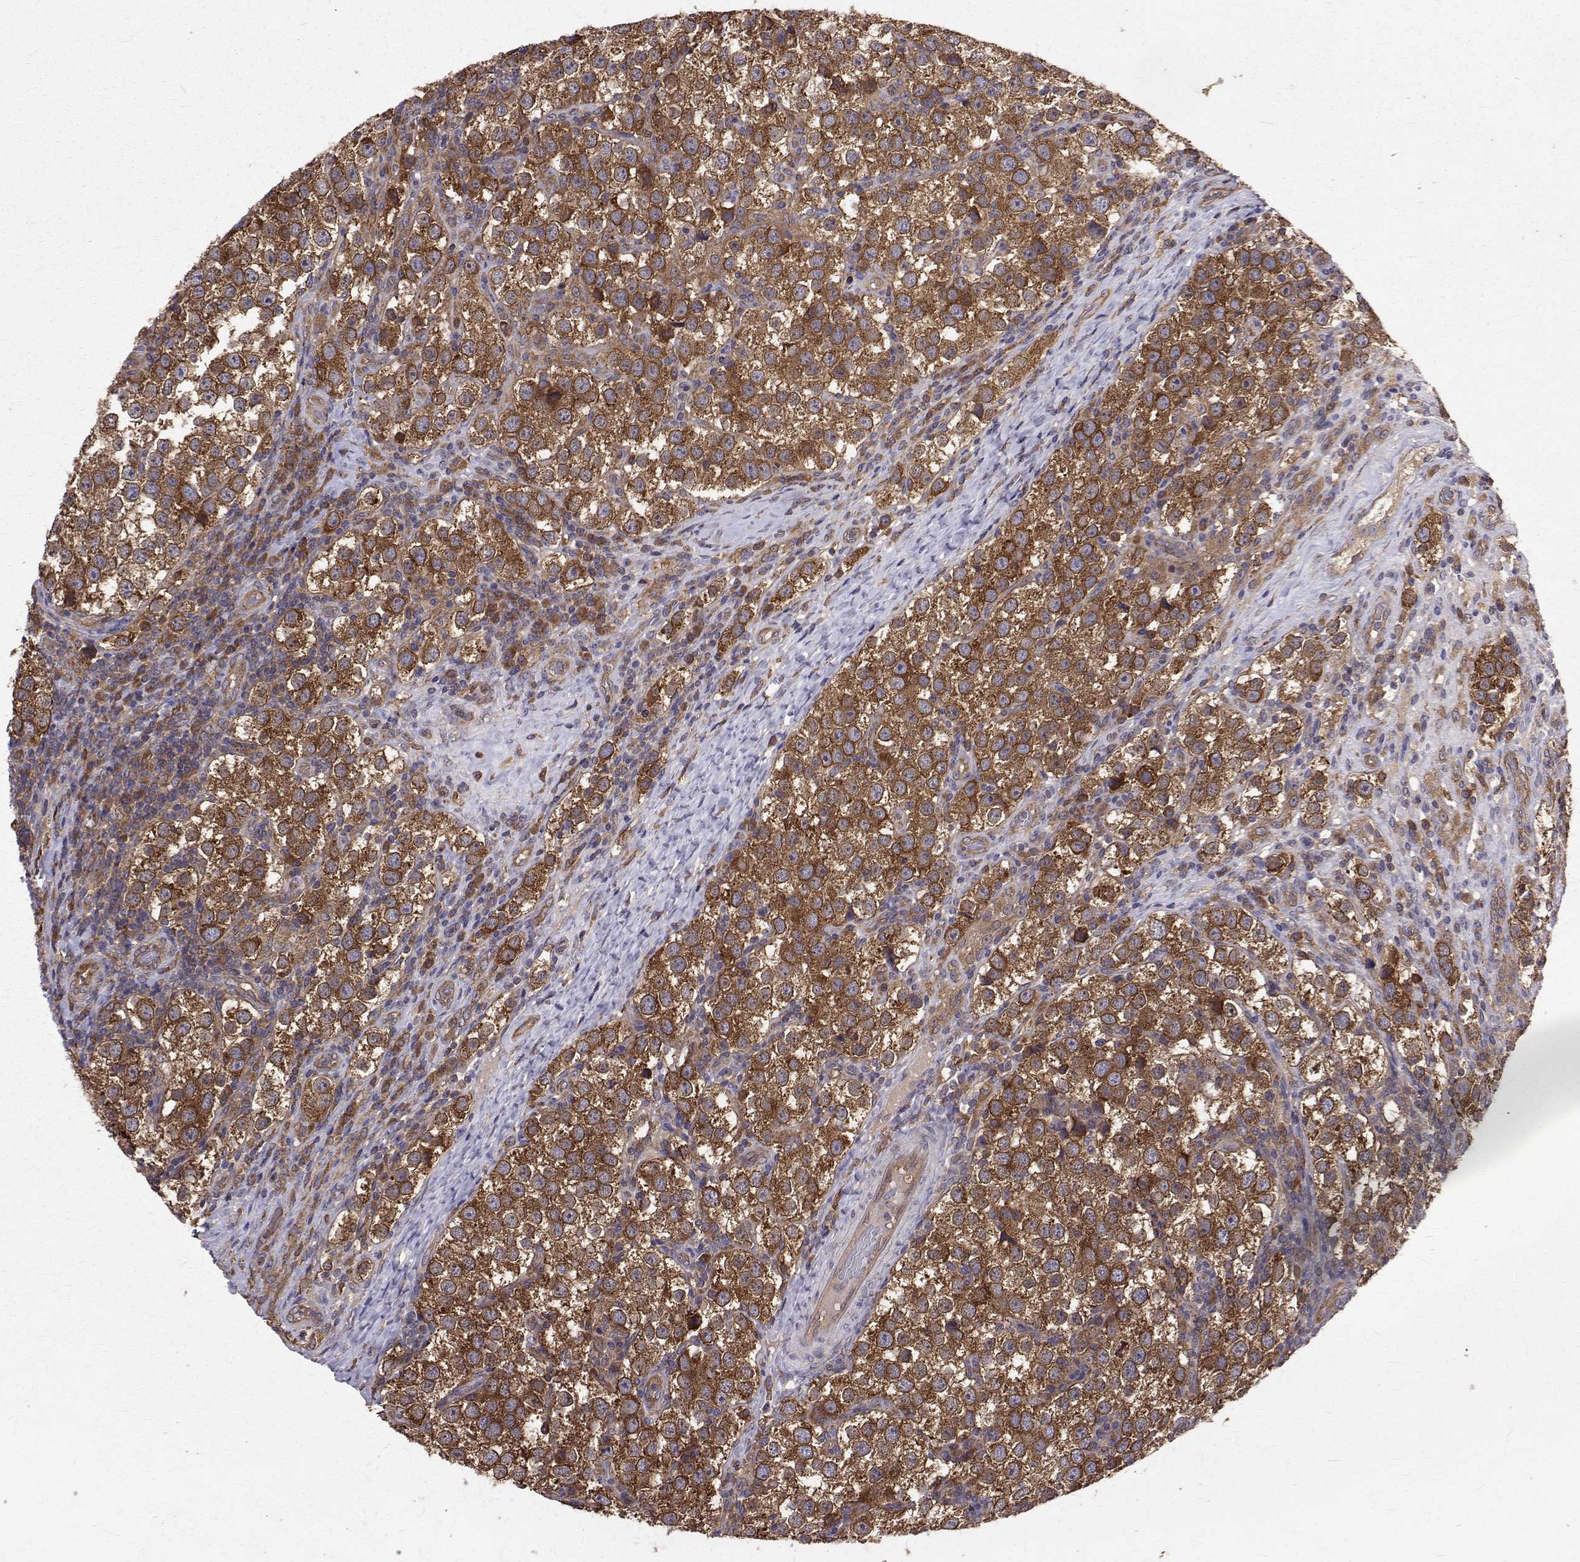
{"staining": {"intensity": "strong", "quantity": ">75%", "location": "cytoplasmic/membranous"}, "tissue": "testis cancer", "cell_type": "Tumor cells", "image_type": "cancer", "snomed": [{"axis": "morphology", "description": "Seminoma, NOS"}, {"axis": "topography", "description": "Testis"}], "caption": "Immunohistochemical staining of human testis seminoma reveals strong cytoplasmic/membranous protein expression in approximately >75% of tumor cells. (brown staining indicates protein expression, while blue staining denotes nuclei).", "gene": "FARSB", "patient": {"sex": "male", "age": 37}}